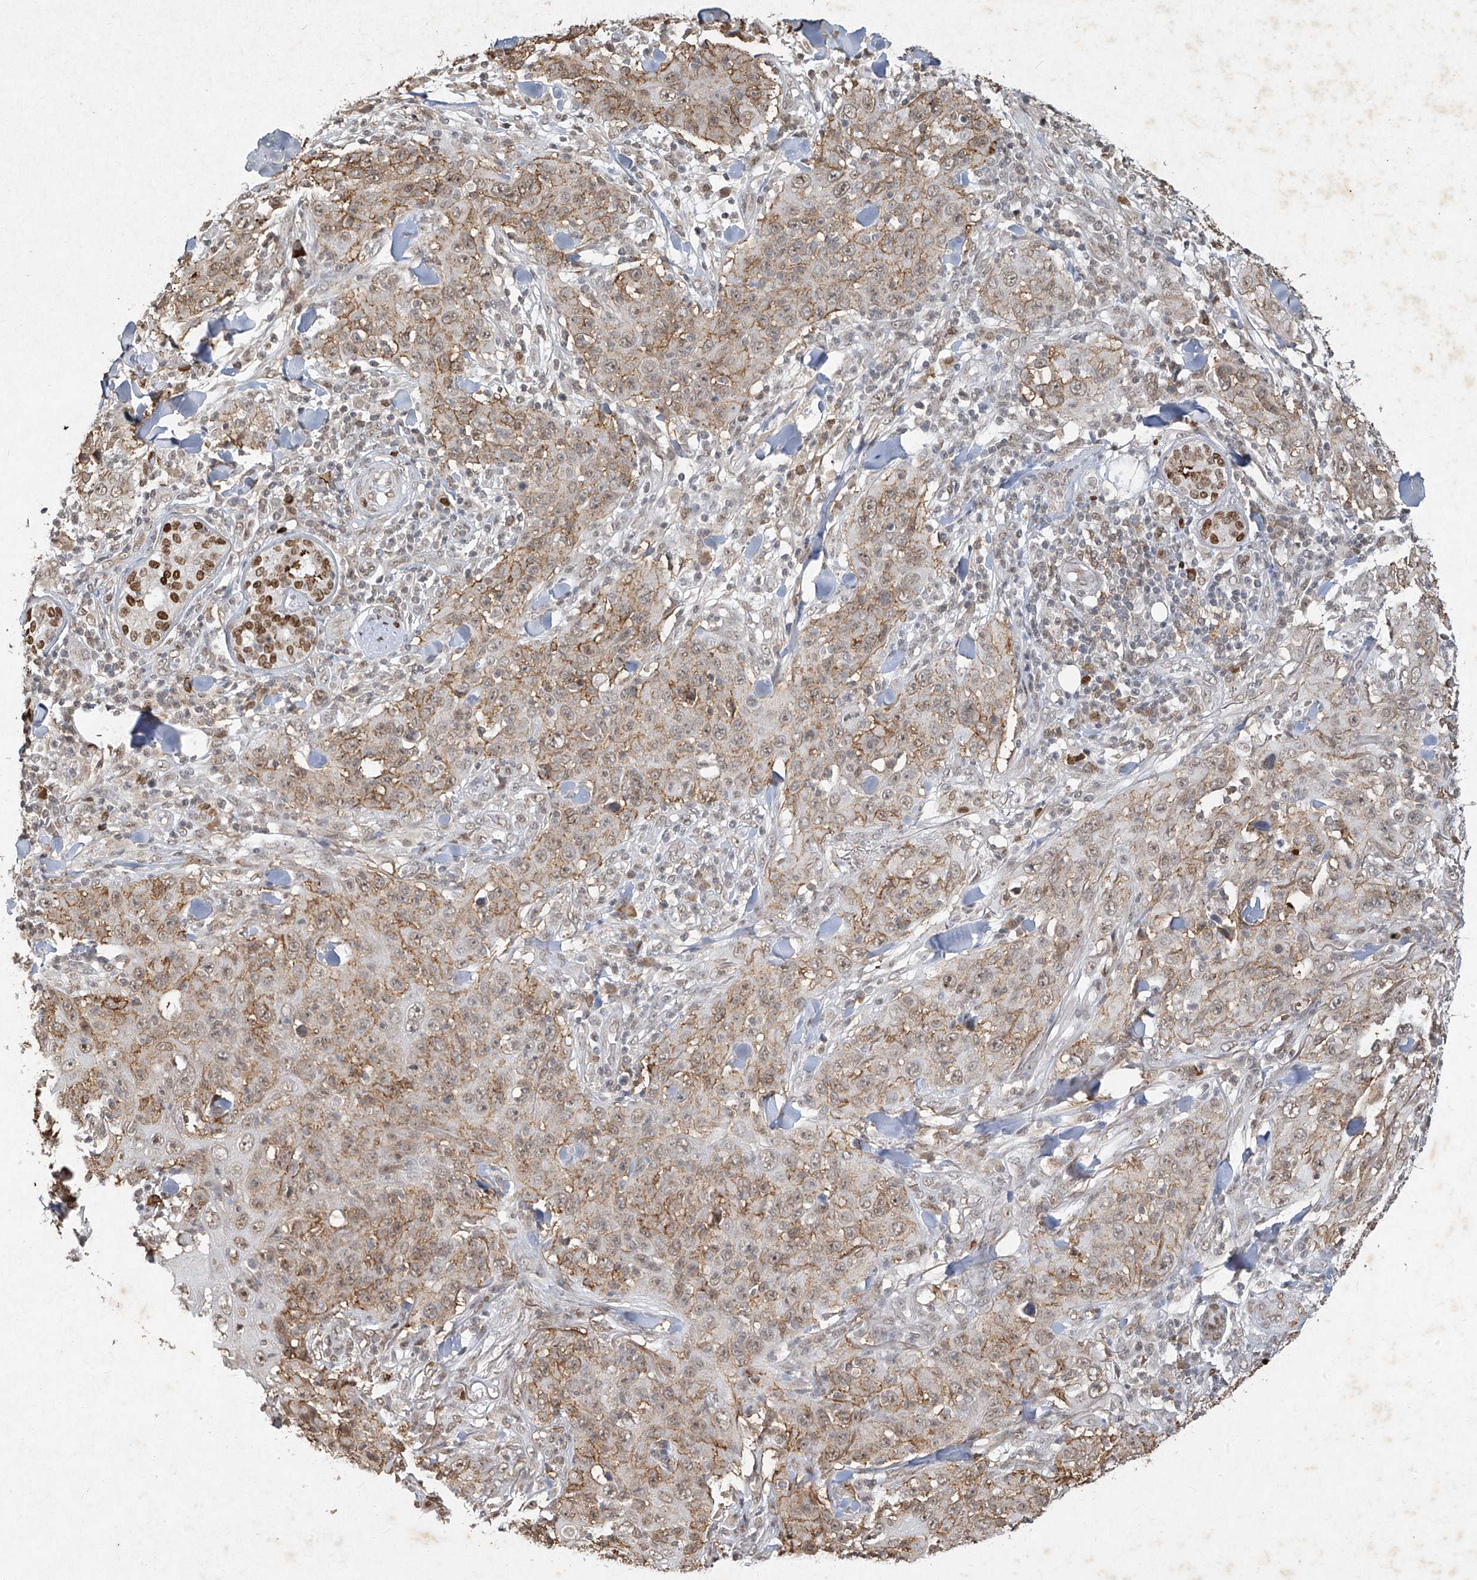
{"staining": {"intensity": "weak", "quantity": "25%-75%", "location": "cytoplasmic/membranous,nuclear"}, "tissue": "skin cancer", "cell_type": "Tumor cells", "image_type": "cancer", "snomed": [{"axis": "morphology", "description": "Squamous cell carcinoma, NOS"}, {"axis": "topography", "description": "Skin"}], "caption": "High-magnification brightfield microscopy of squamous cell carcinoma (skin) stained with DAB (3,3'-diaminobenzidine) (brown) and counterstained with hematoxylin (blue). tumor cells exhibit weak cytoplasmic/membranous and nuclear positivity is present in about25%-75% of cells. Using DAB (brown) and hematoxylin (blue) stains, captured at high magnification using brightfield microscopy.", "gene": "ATRIP", "patient": {"sex": "female", "age": 88}}